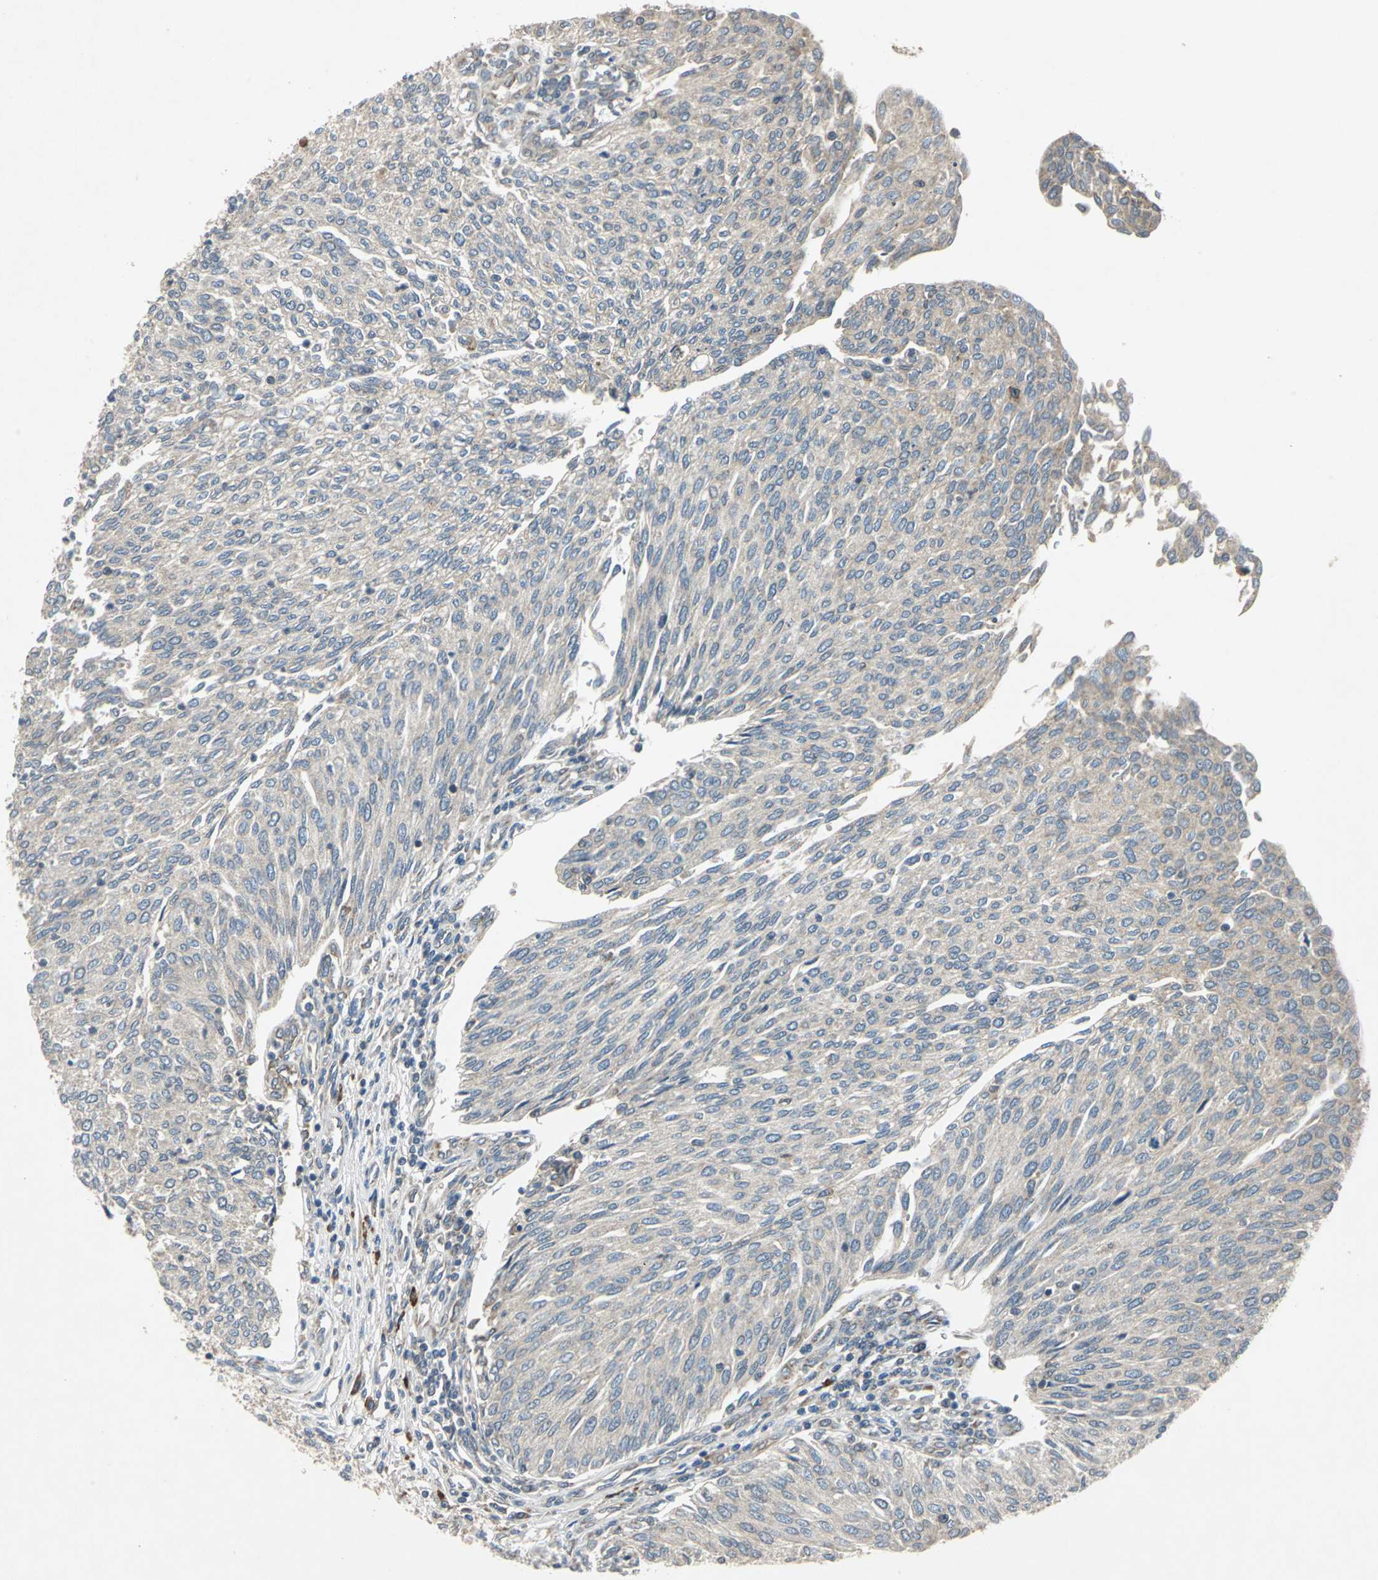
{"staining": {"intensity": "weak", "quantity": ">75%", "location": "cytoplasmic/membranous"}, "tissue": "urothelial cancer", "cell_type": "Tumor cells", "image_type": "cancer", "snomed": [{"axis": "morphology", "description": "Urothelial carcinoma, Low grade"}, {"axis": "topography", "description": "Urinary bladder"}], "caption": "Immunohistochemical staining of human low-grade urothelial carcinoma demonstrates low levels of weak cytoplasmic/membranous protein staining in approximately >75% of tumor cells.", "gene": "SLC2A13", "patient": {"sex": "female", "age": 79}}